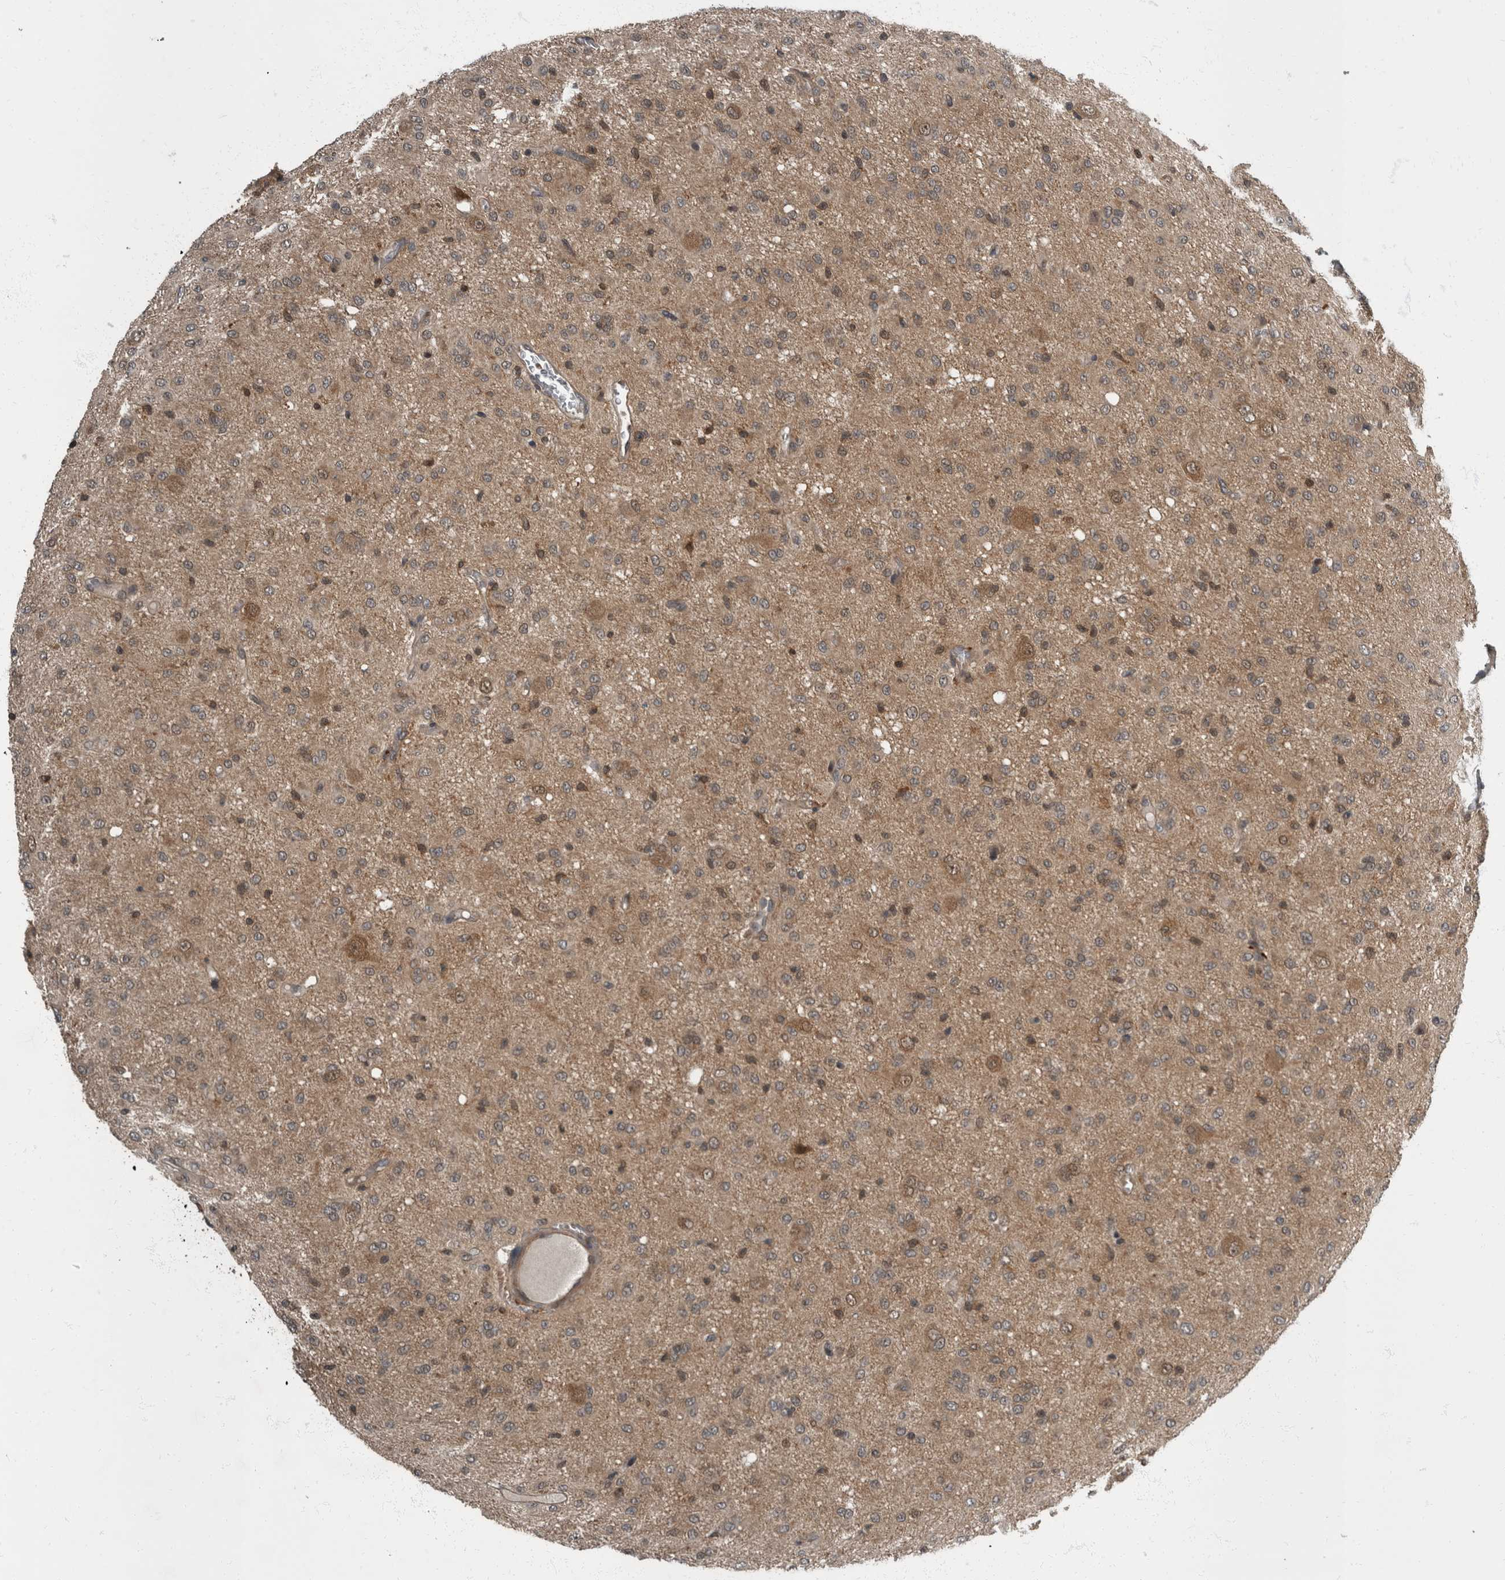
{"staining": {"intensity": "weak", "quantity": ">75%", "location": "cytoplasmic/membranous"}, "tissue": "glioma", "cell_type": "Tumor cells", "image_type": "cancer", "snomed": [{"axis": "morphology", "description": "Glioma, malignant, High grade"}, {"axis": "topography", "description": "Brain"}], "caption": "Immunohistochemistry image of human glioma stained for a protein (brown), which shows low levels of weak cytoplasmic/membranous positivity in about >75% of tumor cells.", "gene": "RABGGTB", "patient": {"sex": "female", "age": 59}}